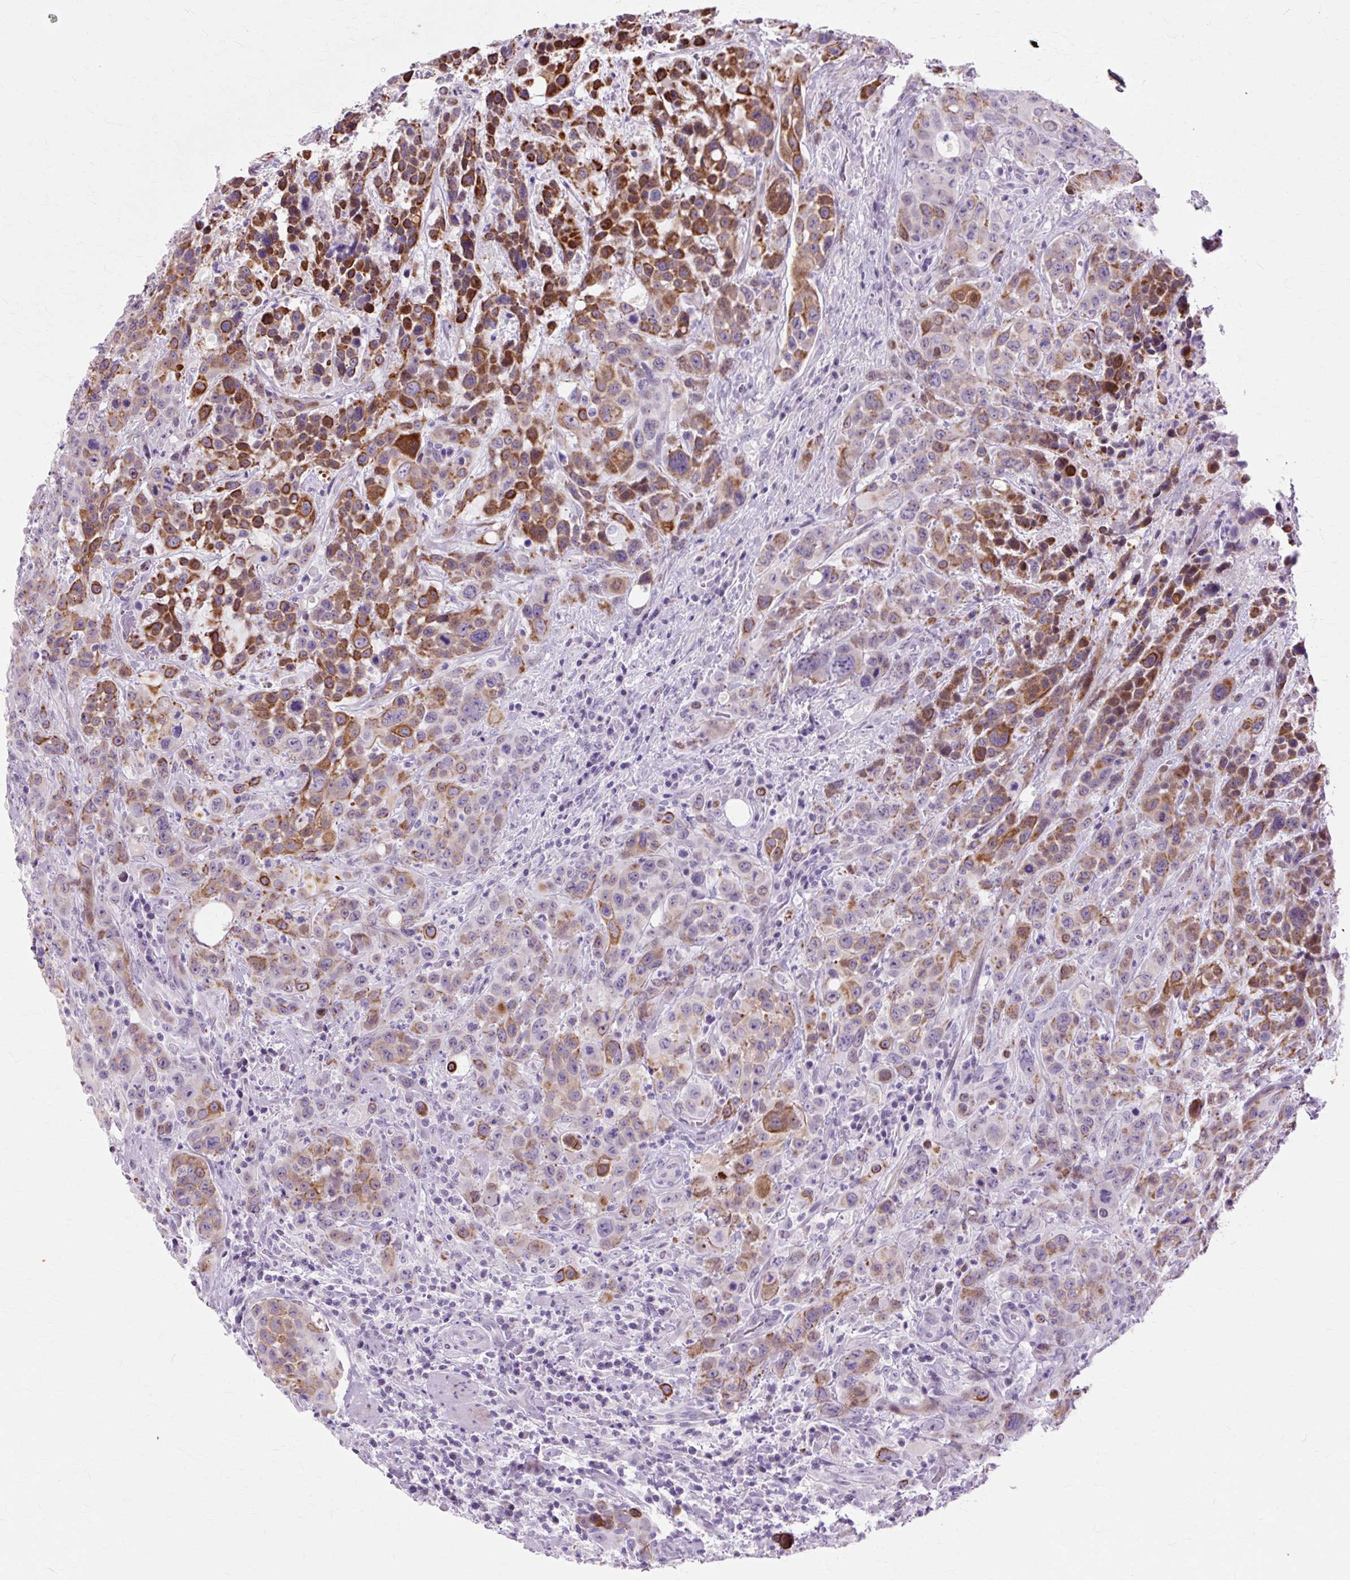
{"staining": {"intensity": "strong", "quantity": "25%-75%", "location": "cytoplasmic/membranous"}, "tissue": "colorectal cancer", "cell_type": "Tumor cells", "image_type": "cancer", "snomed": [{"axis": "morphology", "description": "Adenocarcinoma, NOS"}, {"axis": "topography", "description": "Colon"}], "caption": "This histopathology image demonstrates colorectal cancer (adenocarcinoma) stained with immunohistochemistry (IHC) to label a protein in brown. The cytoplasmic/membranous of tumor cells show strong positivity for the protein. Nuclei are counter-stained blue.", "gene": "IRX2", "patient": {"sex": "male", "age": 62}}